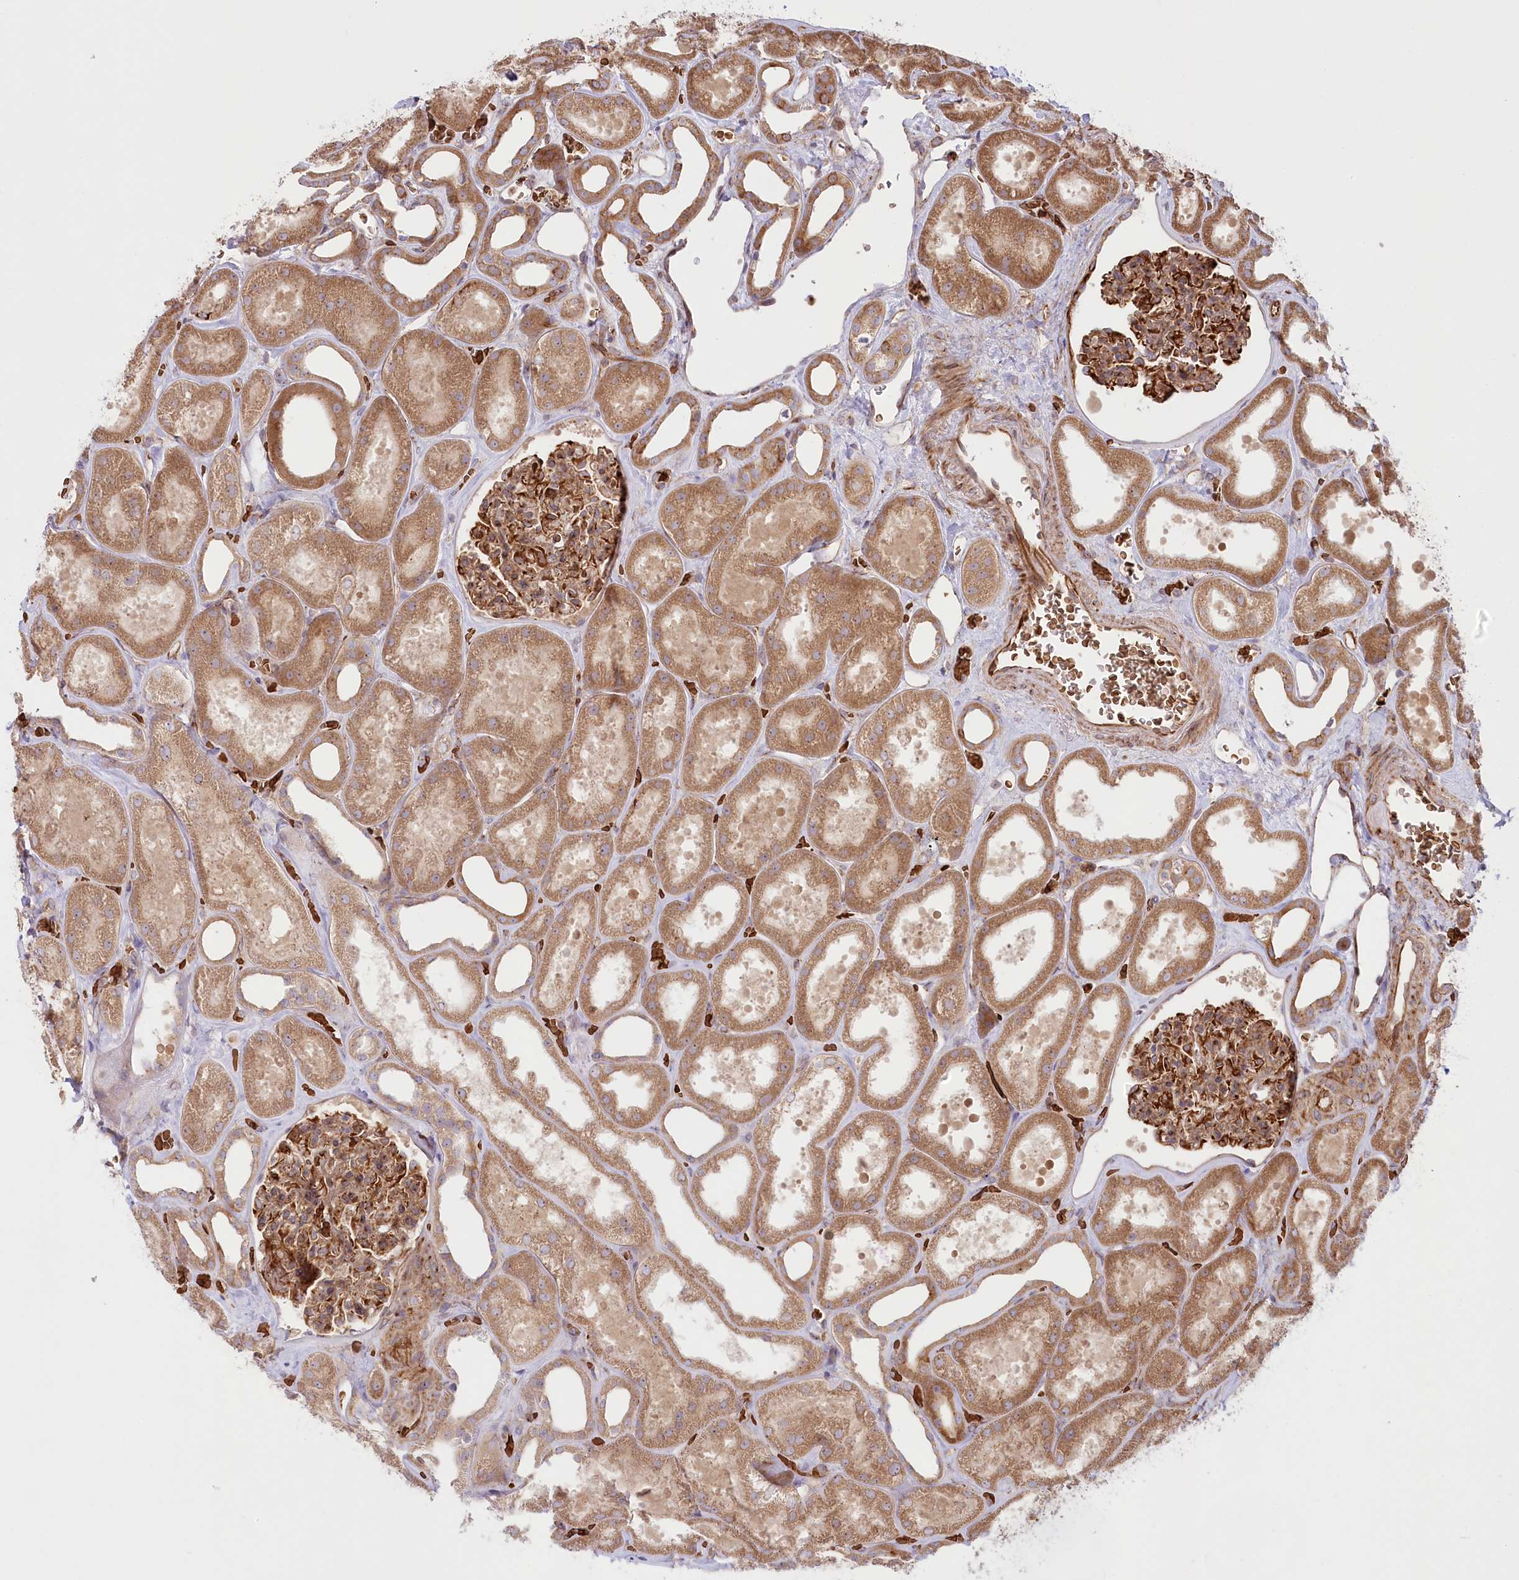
{"staining": {"intensity": "strong", "quantity": ">75%", "location": "cytoplasmic/membranous"}, "tissue": "kidney", "cell_type": "Cells in glomeruli", "image_type": "normal", "snomed": [{"axis": "morphology", "description": "Normal tissue, NOS"}, {"axis": "morphology", "description": "Adenocarcinoma, NOS"}, {"axis": "topography", "description": "Kidney"}], "caption": "Cells in glomeruli show strong cytoplasmic/membranous positivity in about >75% of cells in normal kidney. (DAB IHC with brightfield microscopy, high magnification).", "gene": "COMMD3", "patient": {"sex": "female", "age": 68}}